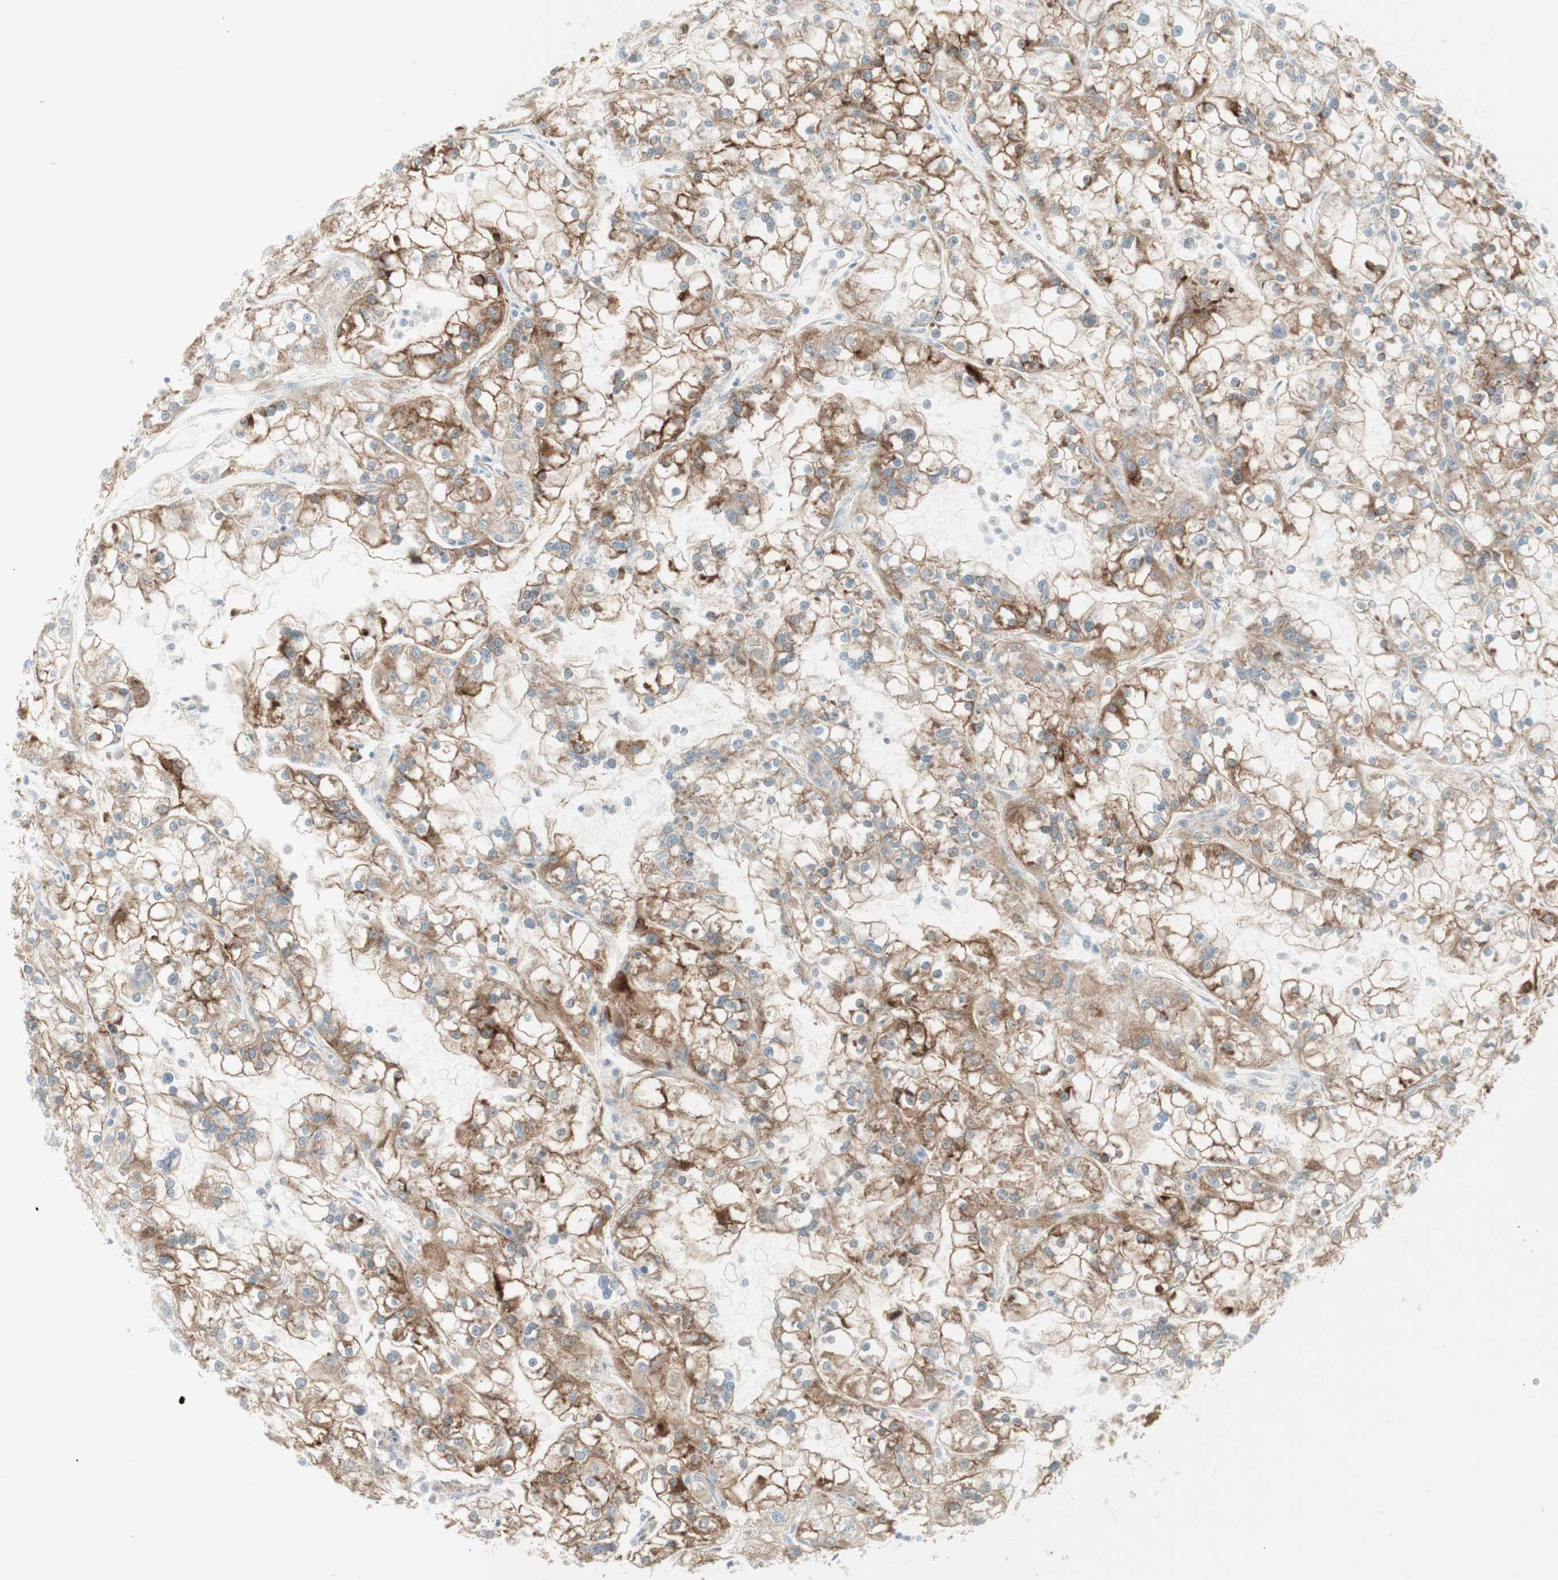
{"staining": {"intensity": "moderate", "quantity": "25%-75%", "location": "cytoplasmic/membranous"}, "tissue": "renal cancer", "cell_type": "Tumor cells", "image_type": "cancer", "snomed": [{"axis": "morphology", "description": "Adenocarcinoma, NOS"}, {"axis": "topography", "description": "Kidney"}], "caption": "High-power microscopy captured an IHC histopathology image of renal adenocarcinoma, revealing moderate cytoplasmic/membranous positivity in approximately 25%-75% of tumor cells.", "gene": "MYO6", "patient": {"sex": "female", "age": 52}}